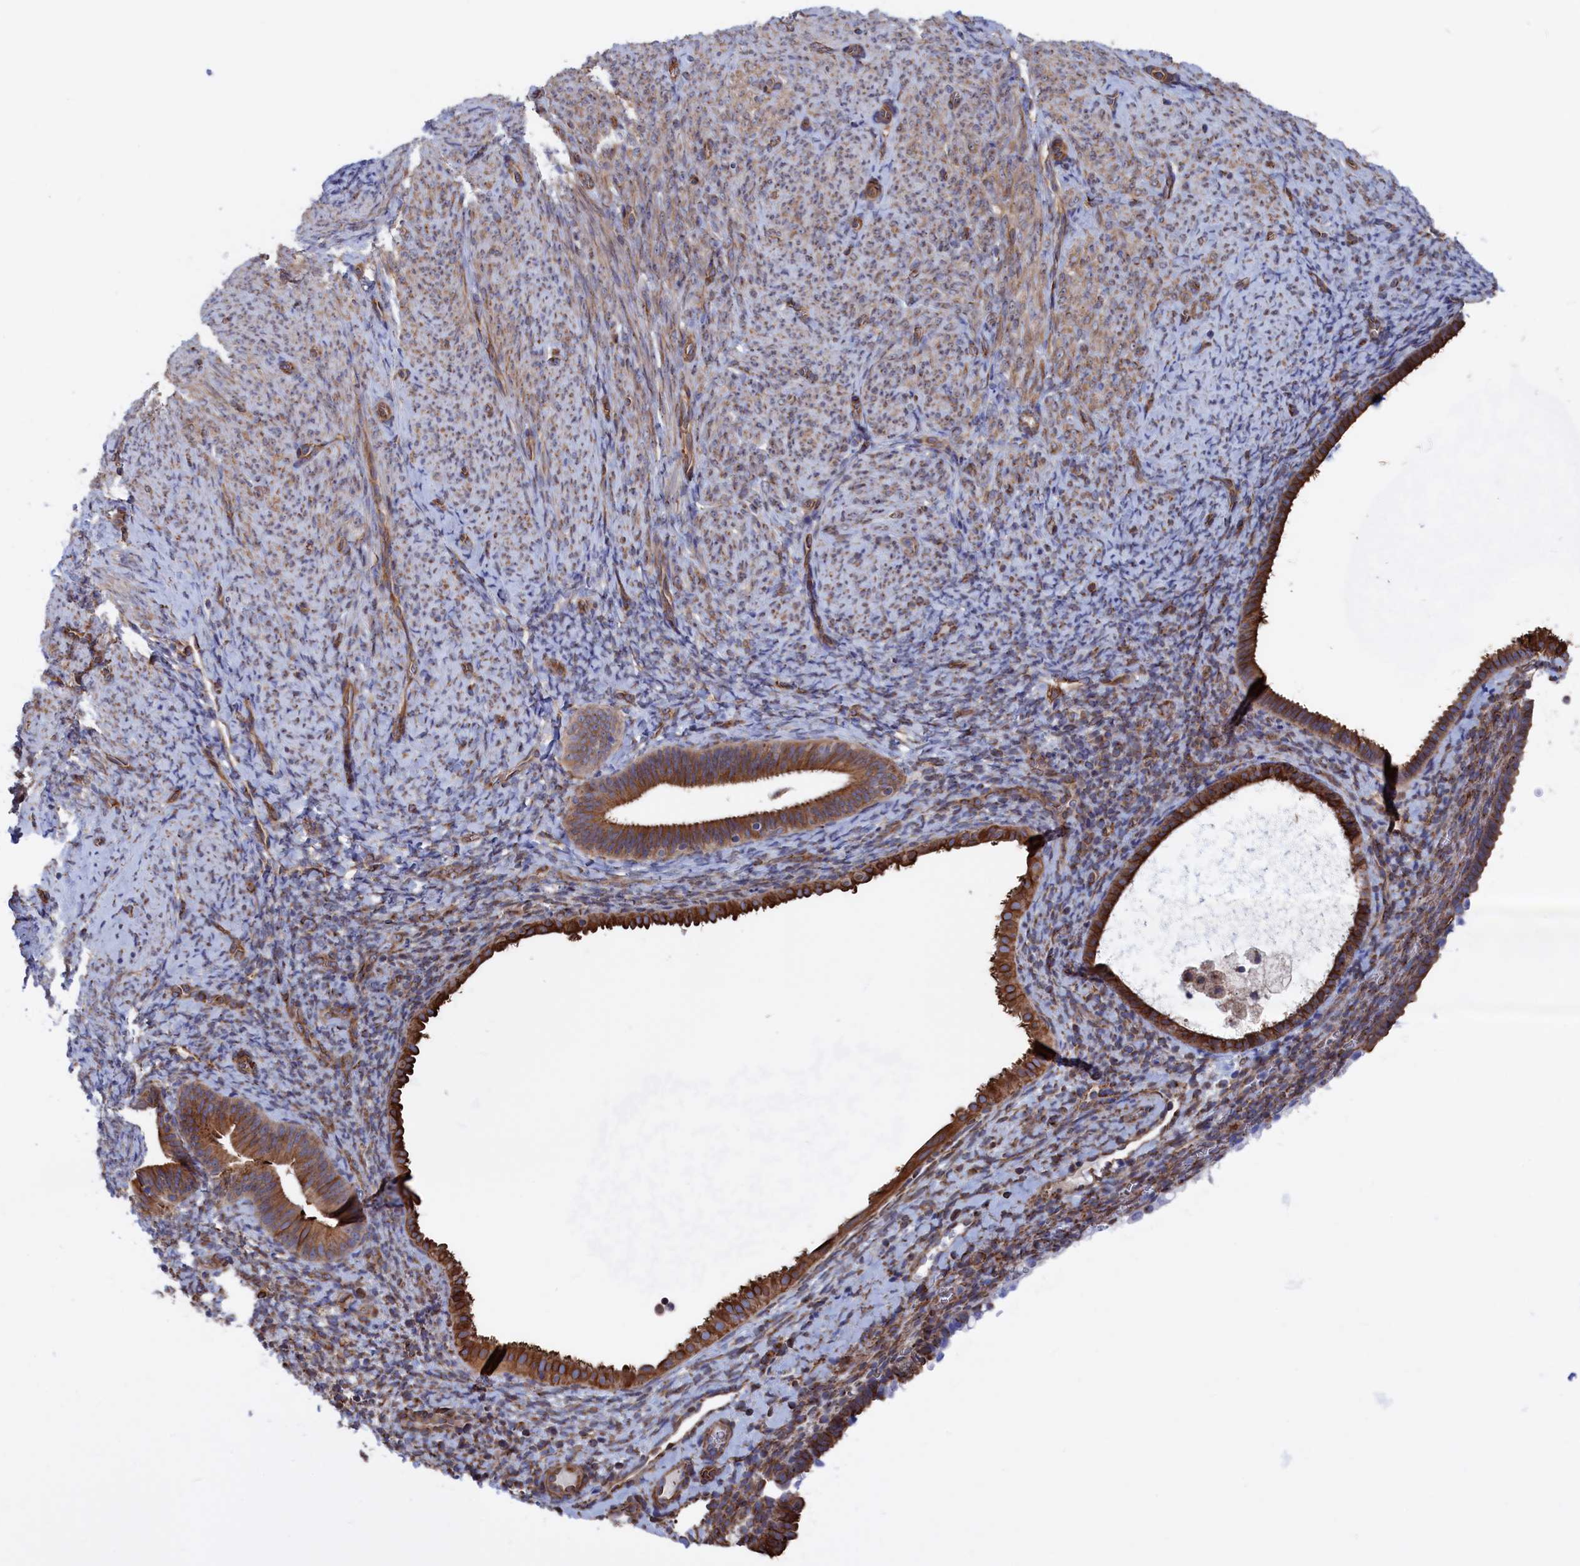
{"staining": {"intensity": "moderate", "quantity": "<25%", "location": "cytoplasmic/membranous"}, "tissue": "endometrium", "cell_type": "Cells in endometrial stroma", "image_type": "normal", "snomed": [{"axis": "morphology", "description": "Normal tissue, NOS"}, {"axis": "topography", "description": "Endometrium"}], "caption": "A low amount of moderate cytoplasmic/membranous positivity is identified in about <25% of cells in endometrial stroma in unremarkable endometrium.", "gene": "NUTF2", "patient": {"sex": "female", "age": 65}}